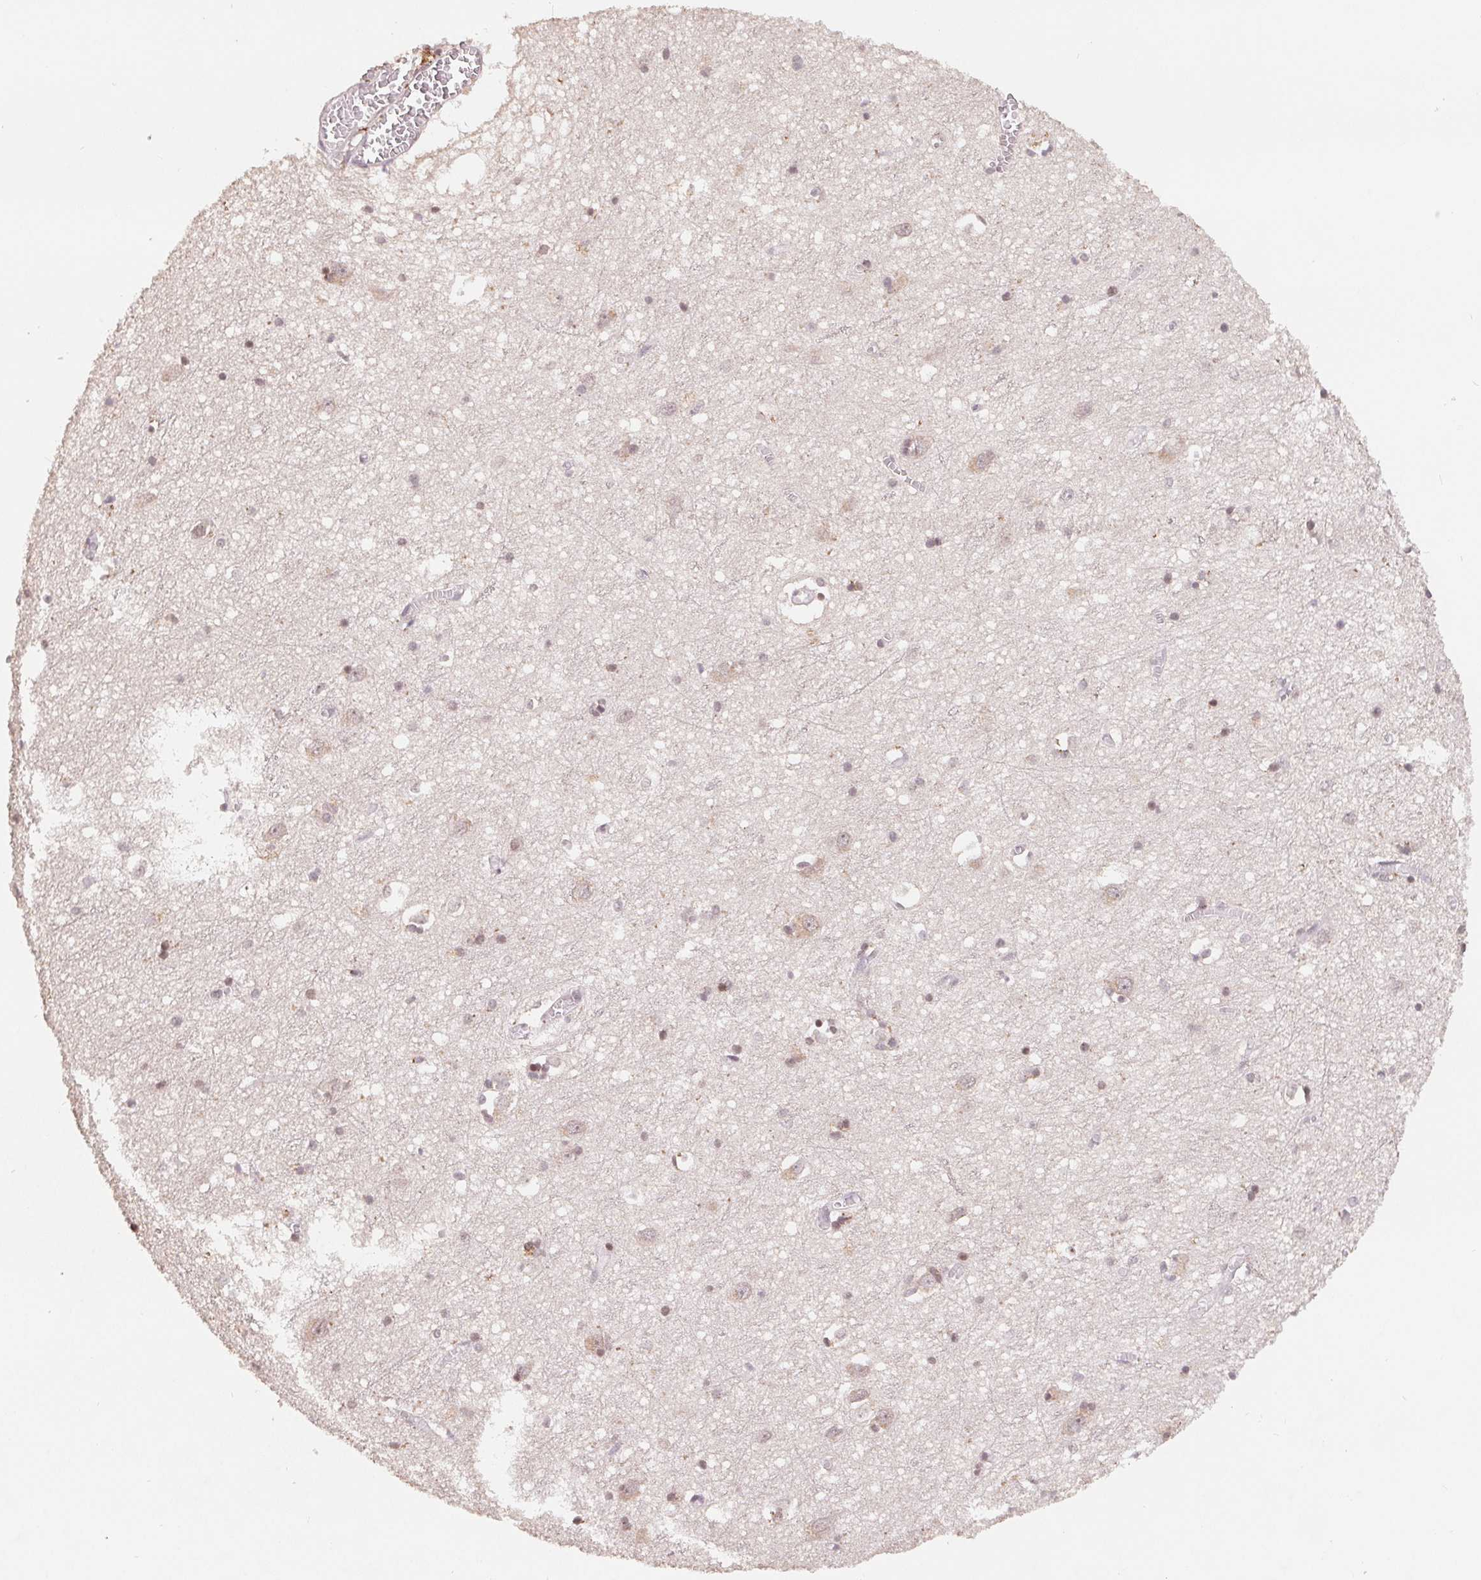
{"staining": {"intensity": "negative", "quantity": "none", "location": "none"}, "tissue": "cerebral cortex", "cell_type": "Endothelial cells", "image_type": "normal", "snomed": [{"axis": "morphology", "description": "Normal tissue, NOS"}, {"axis": "topography", "description": "Cerebral cortex"}], "caption": "An image of cerebral cortex stained for a protein displays no brown staining in endothelial cells. (DAB (3,3'-diaminobenzidine) IHC with hematoxylin counter stain).", "gene": "HMGN3", "patient": {"sex": "male", "age": 70}}